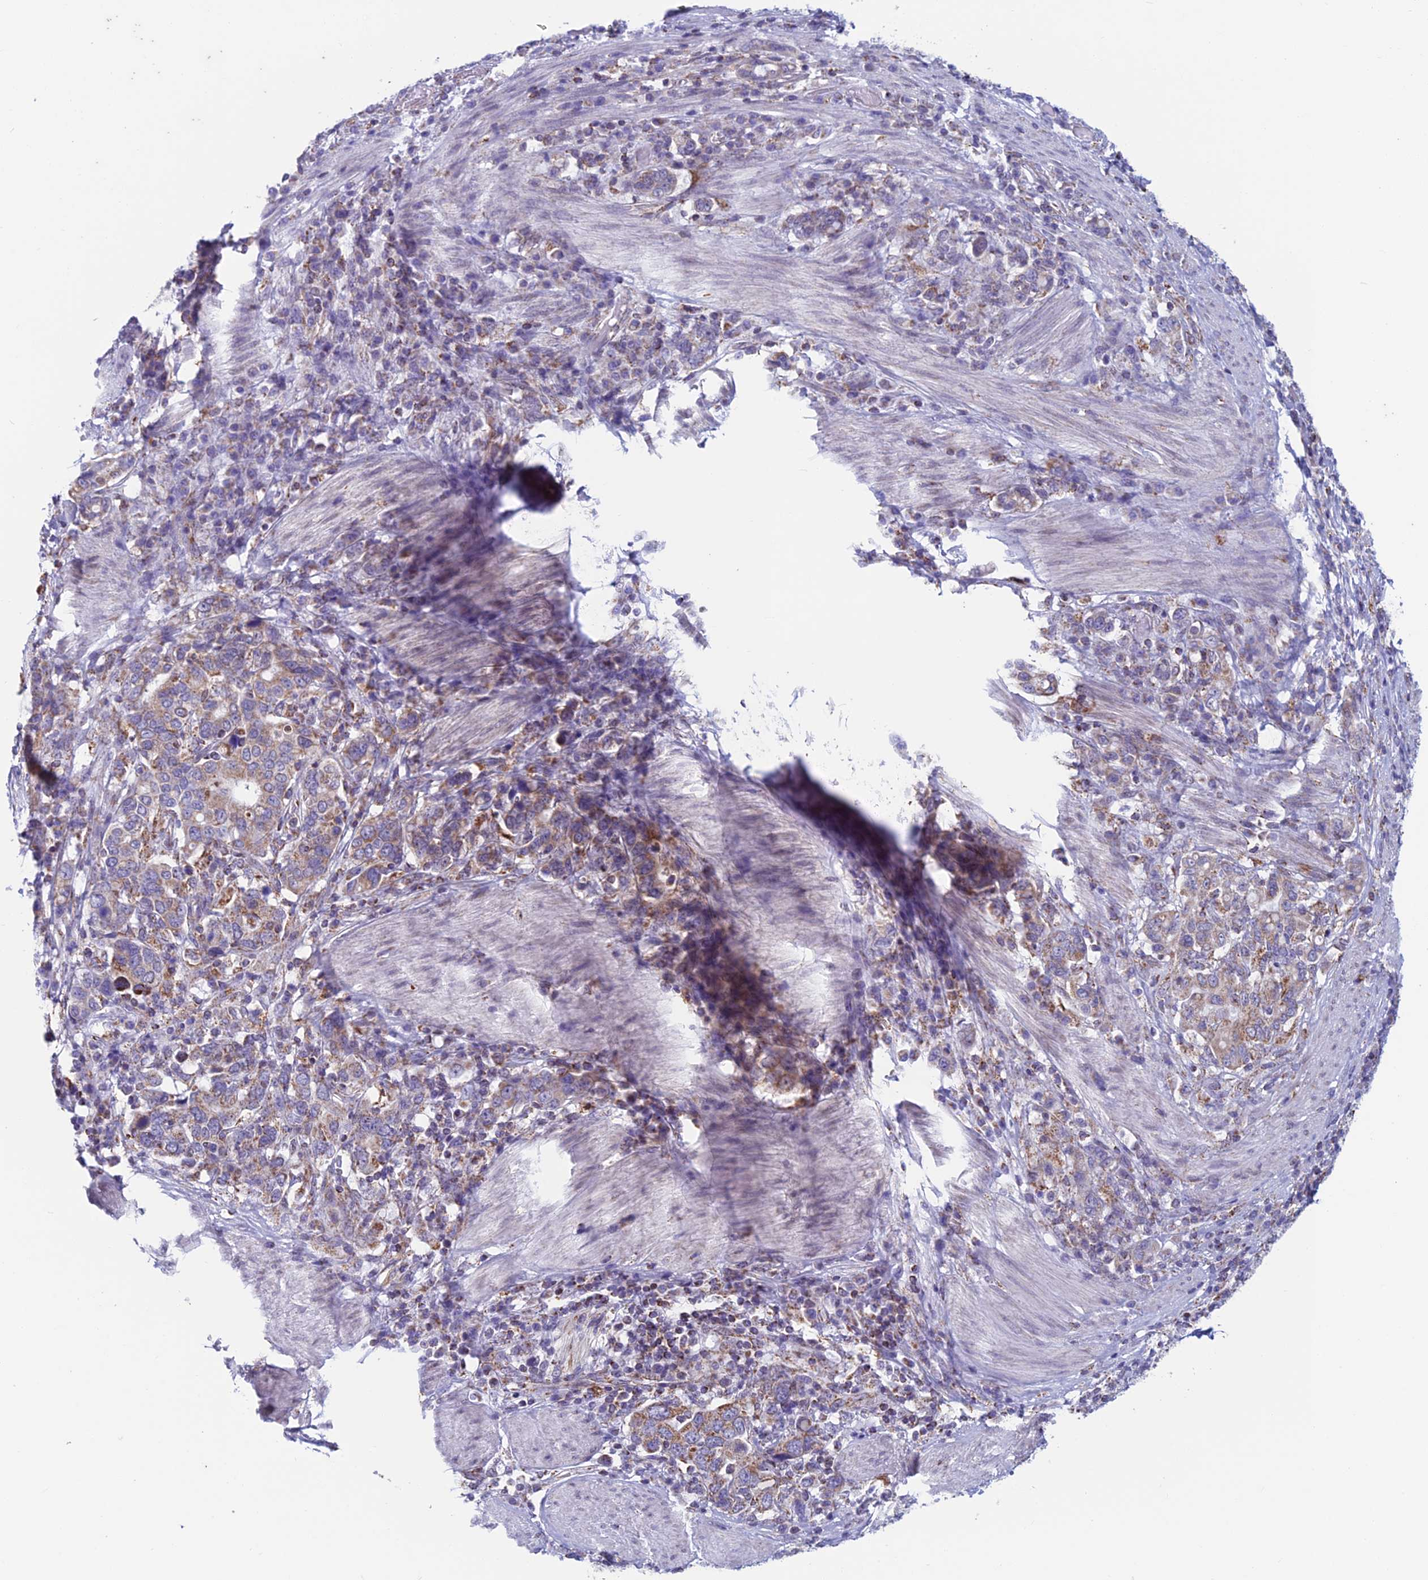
{"staining": {"intensity": "moderate", "quantity": "<25%", "location": "cytoplasmic/membranous"}, "tissue": "stomach cancer", "cell_type": "Tumor cells", "image_type": "cancer", "snomed": [{"axis": "morphology", "description": "Adenocarcinoma, NOS"}, {"axis": "topography", "description": "Stomach, upper"}, {"axis": "topography", "description": "Stomach"}], "caption": "High-magnification brightfield microscopy of stomach cancer (adenocarcinoma) stained with DAB (3,3'-diaminobenzidine) (brown) and counterstained with hematoxylin (blue). tumor cells exhibit moderate cytoplasmic/membranous positivity is appreciated in about<25% of cells.", "gene": "ZNG1B", "patient": {"sex": "male", "age": 62}}